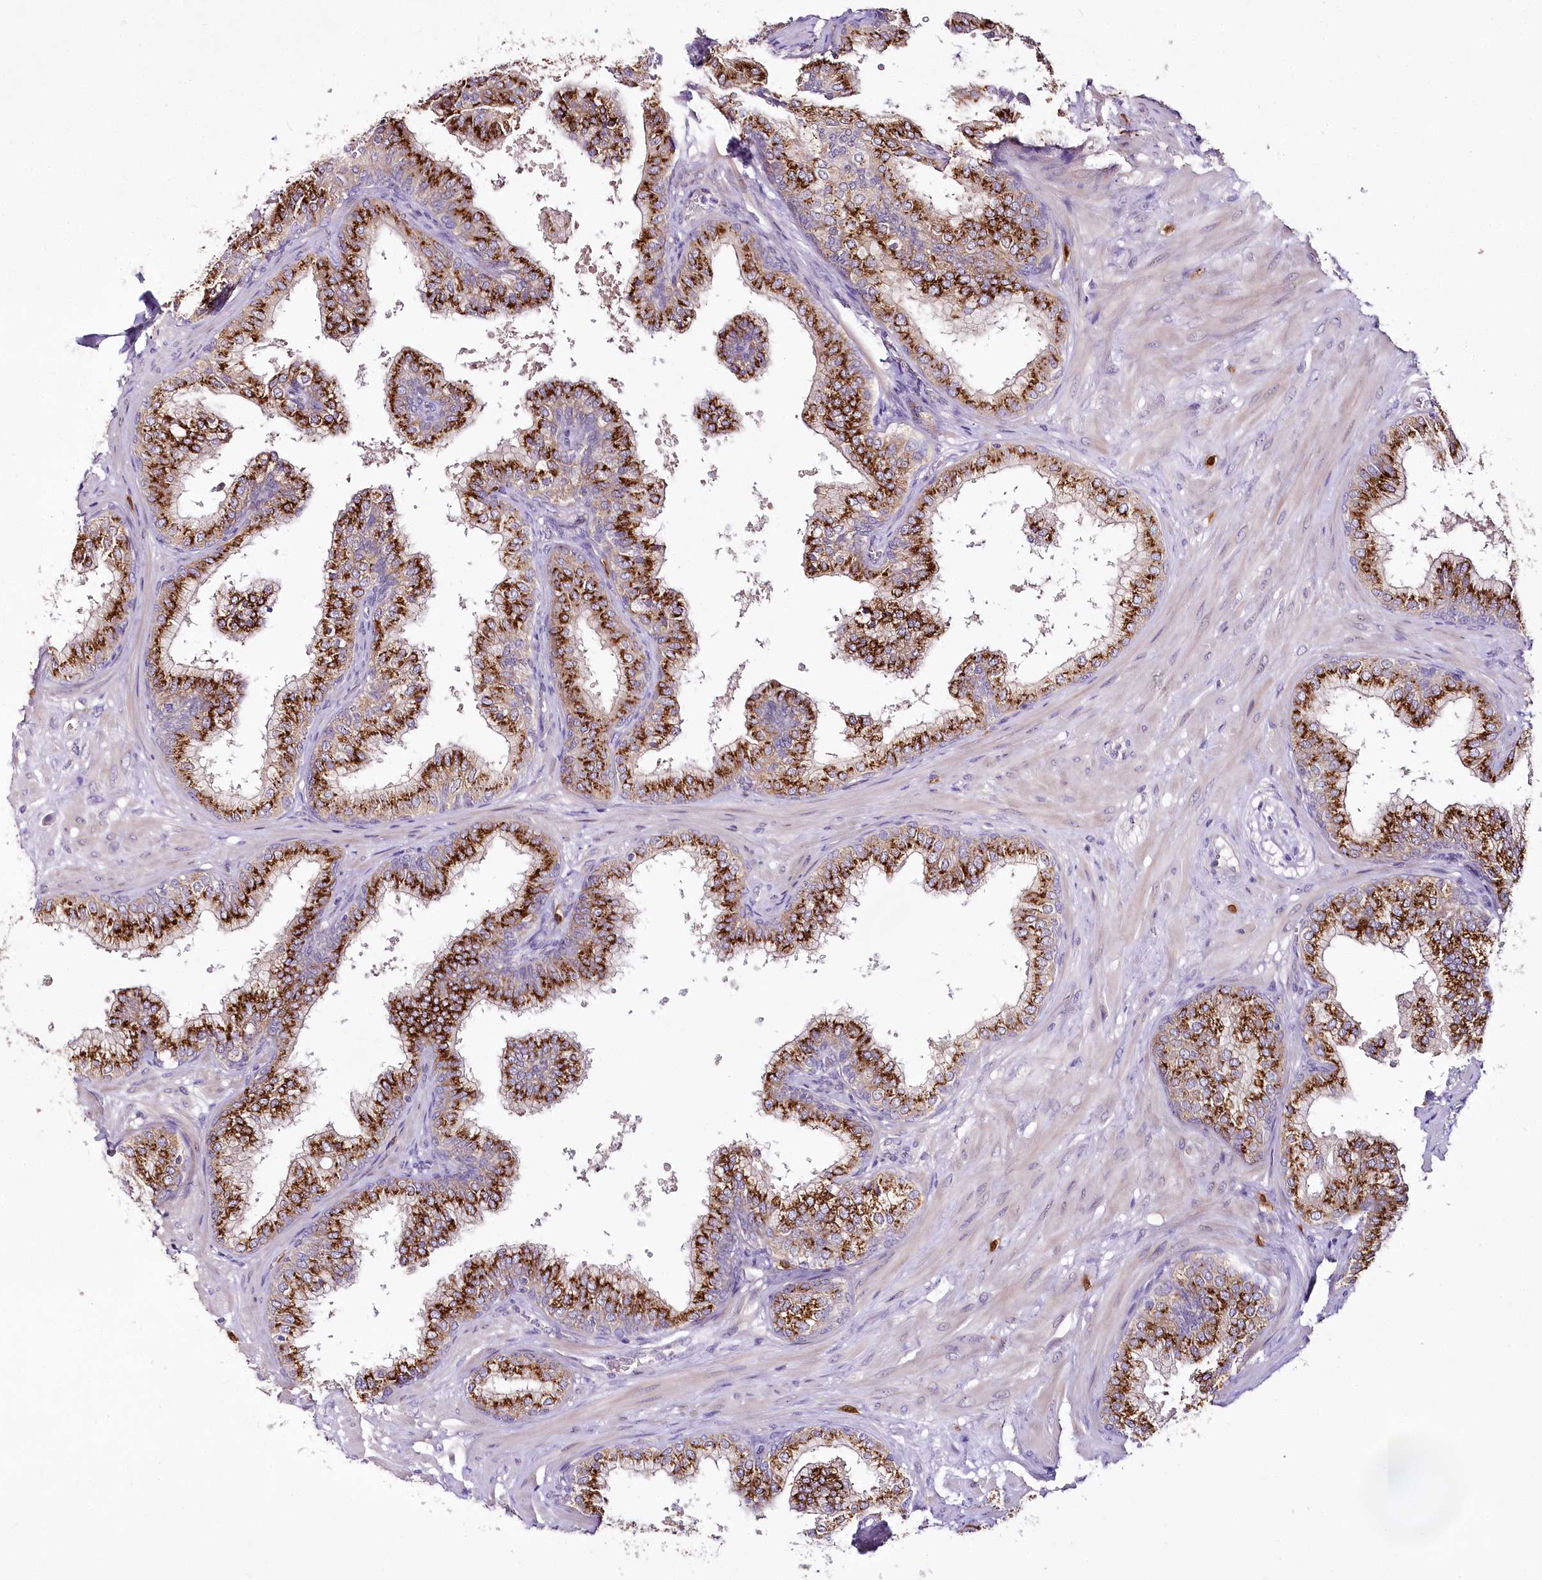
{"staining": {"intensity": "strong", "quantity": ">75%", "location": "cytoplasmic/membranous"}, "tissue": "prostate", "cell_type": "Glandular cells", "image_type": "normal", "snomed": [{"axis": "morphology", "description": "Normal tissue, NOS"}, {"axis": "topography", "description": "Prostate"}], "caption": "IHC staining of unremarkable prostate, which displays high levels of strong cytoplasmic/membranous staining in about >75% of glandular cells indicating strong cytoplasmic/membranous protein positivity. The staining was performed using DAB (brown) for protein detection and nuclei were counterstained in hematoxylin (blue).", "gene": "VWA5A", "patient": {"sex": "male", "age": 60}}